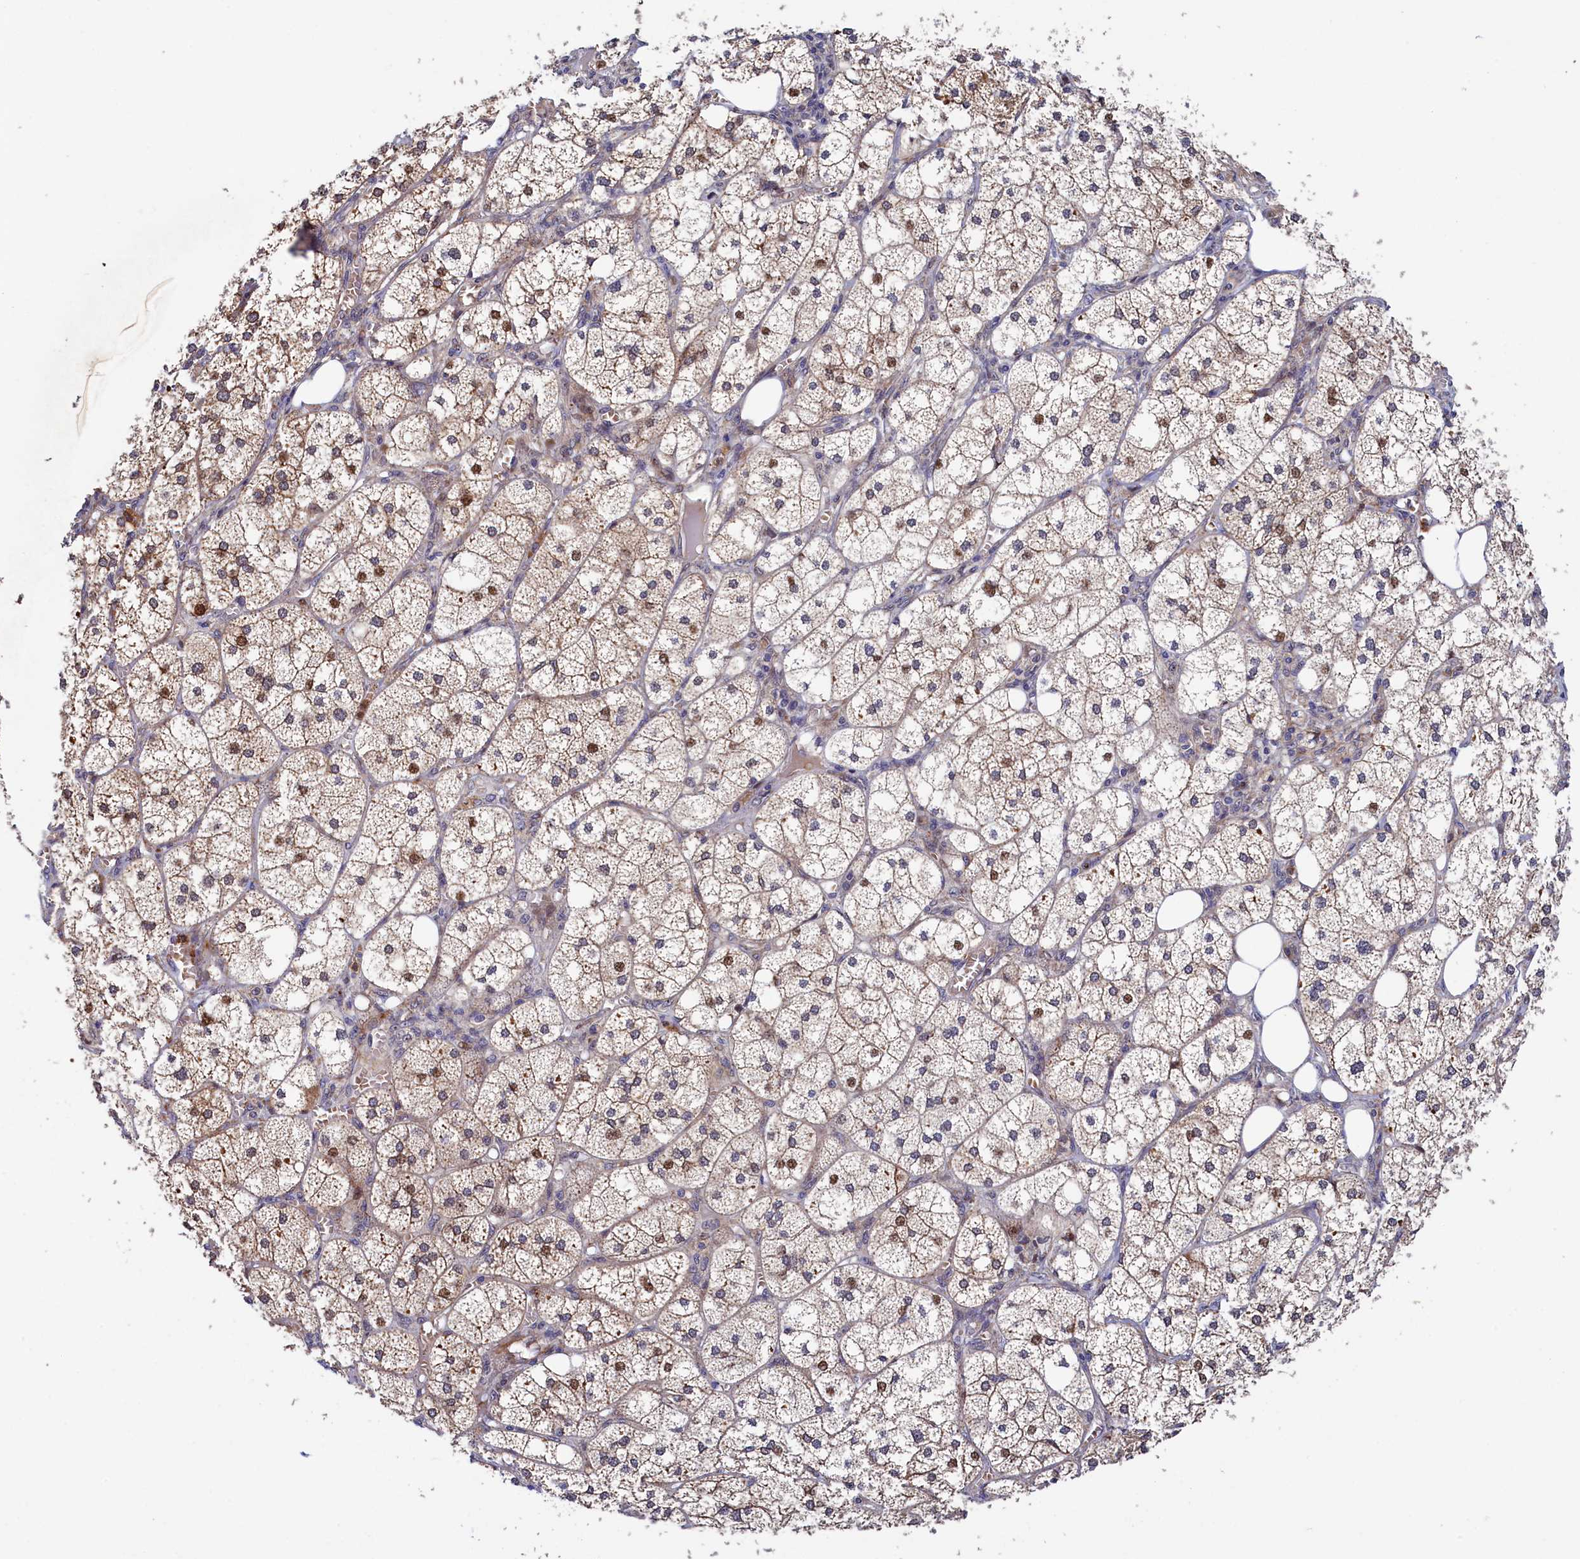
{"staining": {"intensity": "strong", "quantity": "25%-75%", "location": "cytoplasmic/membranous,nuclear"}, "tissue": "adrenal gland", "cell_type": "Glandular cells", "image_type": "normal", "snomed": [{"axis": "morphology", "description": "Normal tissue, NOS"}, {"axis": "topography", "description": "Adrenal gland"}], "caption": "Immunohistochemistry (IHC) staining of unremarkable adrenal gland, which exhibits high levels of strong cytoplasmic/membranous,nuclear expression in approximately 25%-75% of glandular cells indicating strong cytoplasmic/membranous,nuclear protein staining. The staining was performed using DAB (brown) for protein detection and nuclei were counterstained in hematoxylin (blue).", "gene": "PIK3C3", "patient": {"sex": "female", "age": 61}}